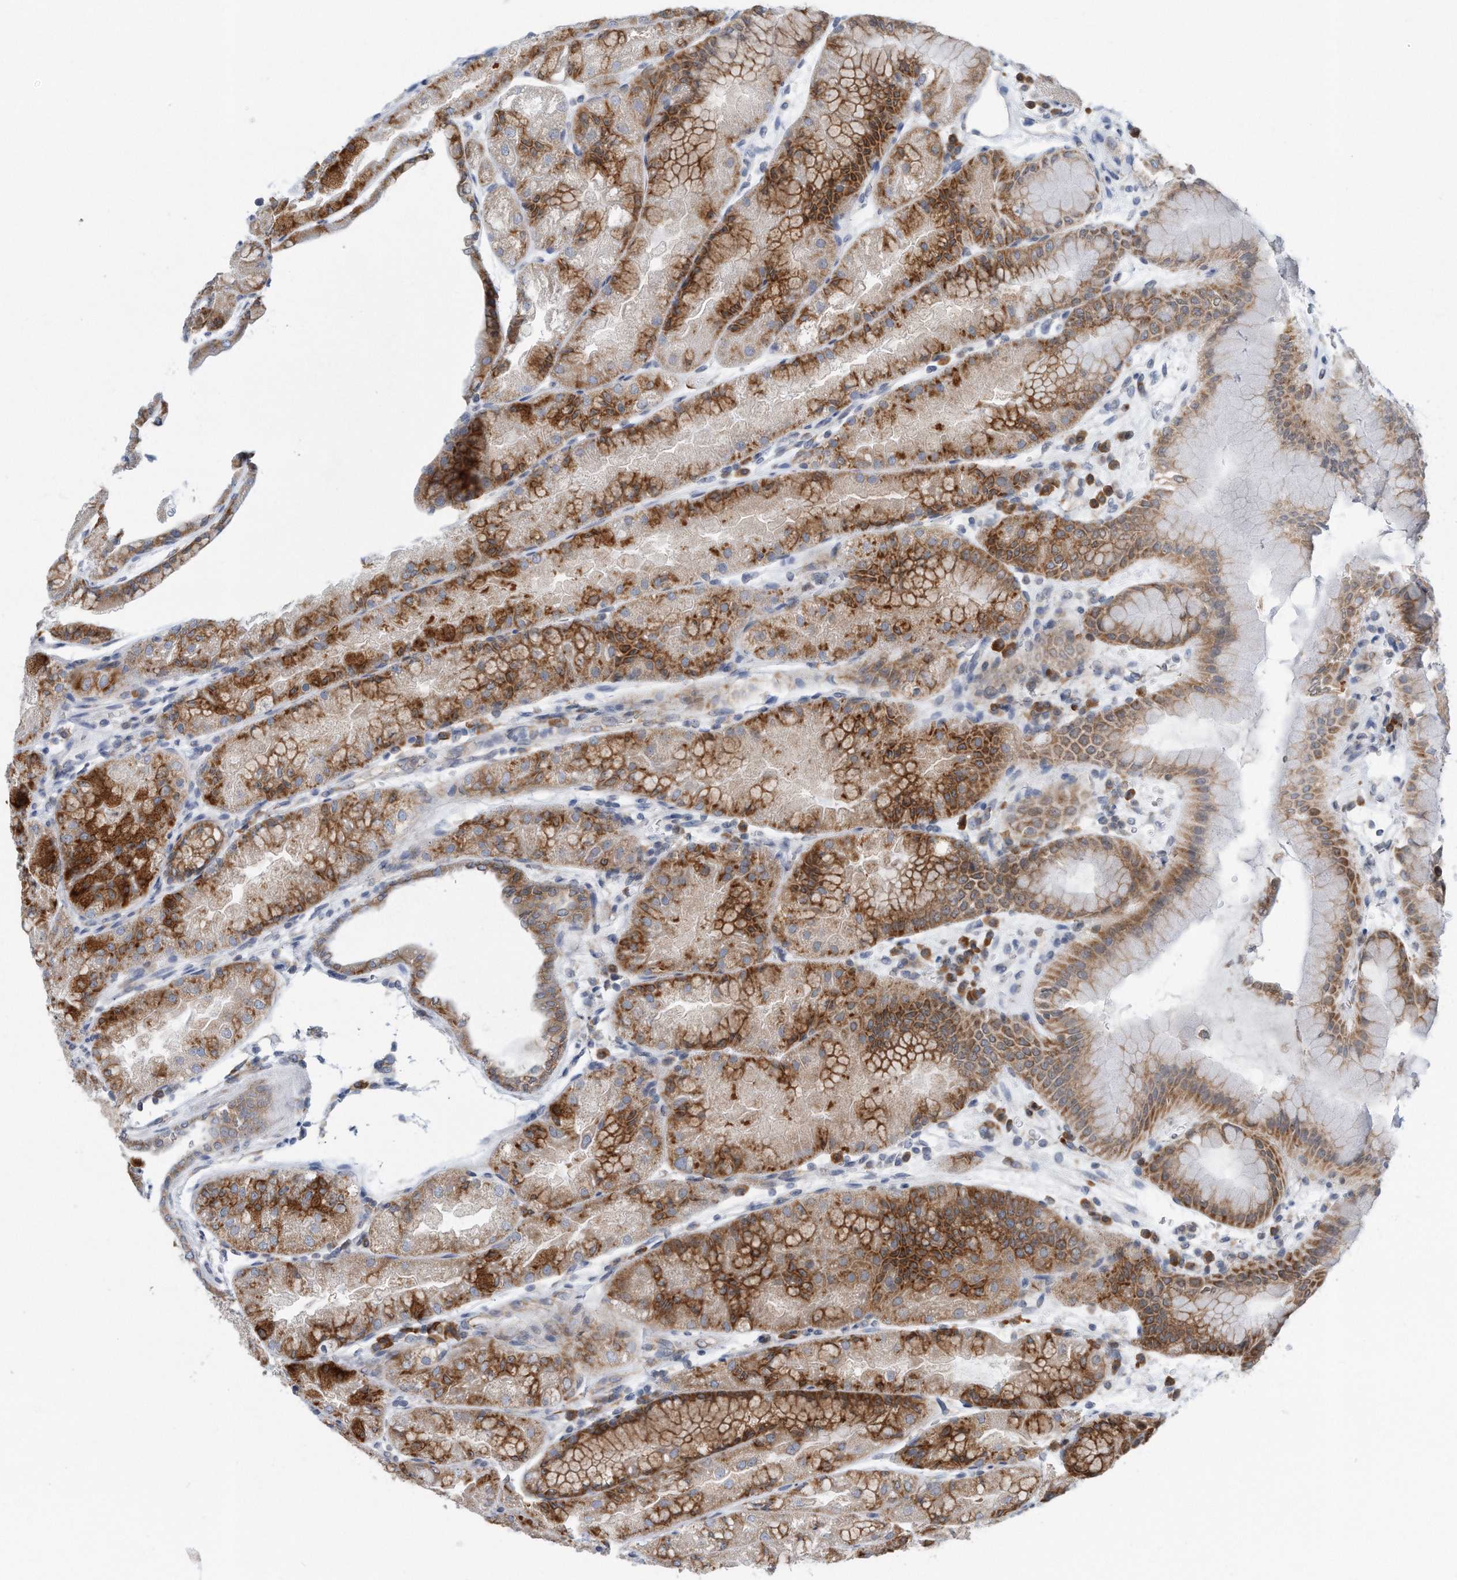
{"staining": {"intensity": "strong", "quantity": ">75%", "location": "cytoplasmic/membranous"}, "tissue": "stomach", "cell_type": "Glandular cells", "image_type": "normal", "snomed": [{"axis": "morphology", "description": "Normal tissue, NOS"}, {"axis": "topography", "description": "Stomach, upper"}], "caption": "DAB immunohistochemical staining of normal stomach displays strong cytoplasmic/membranous protein expression in about >75% of glandular cells. (DAB (3,3'-diaminobenzidine) IHC with brightfield microscopy, high magnification).", "gene": "RPL26L1", "patient": {"sex": "male", "age": 47}}